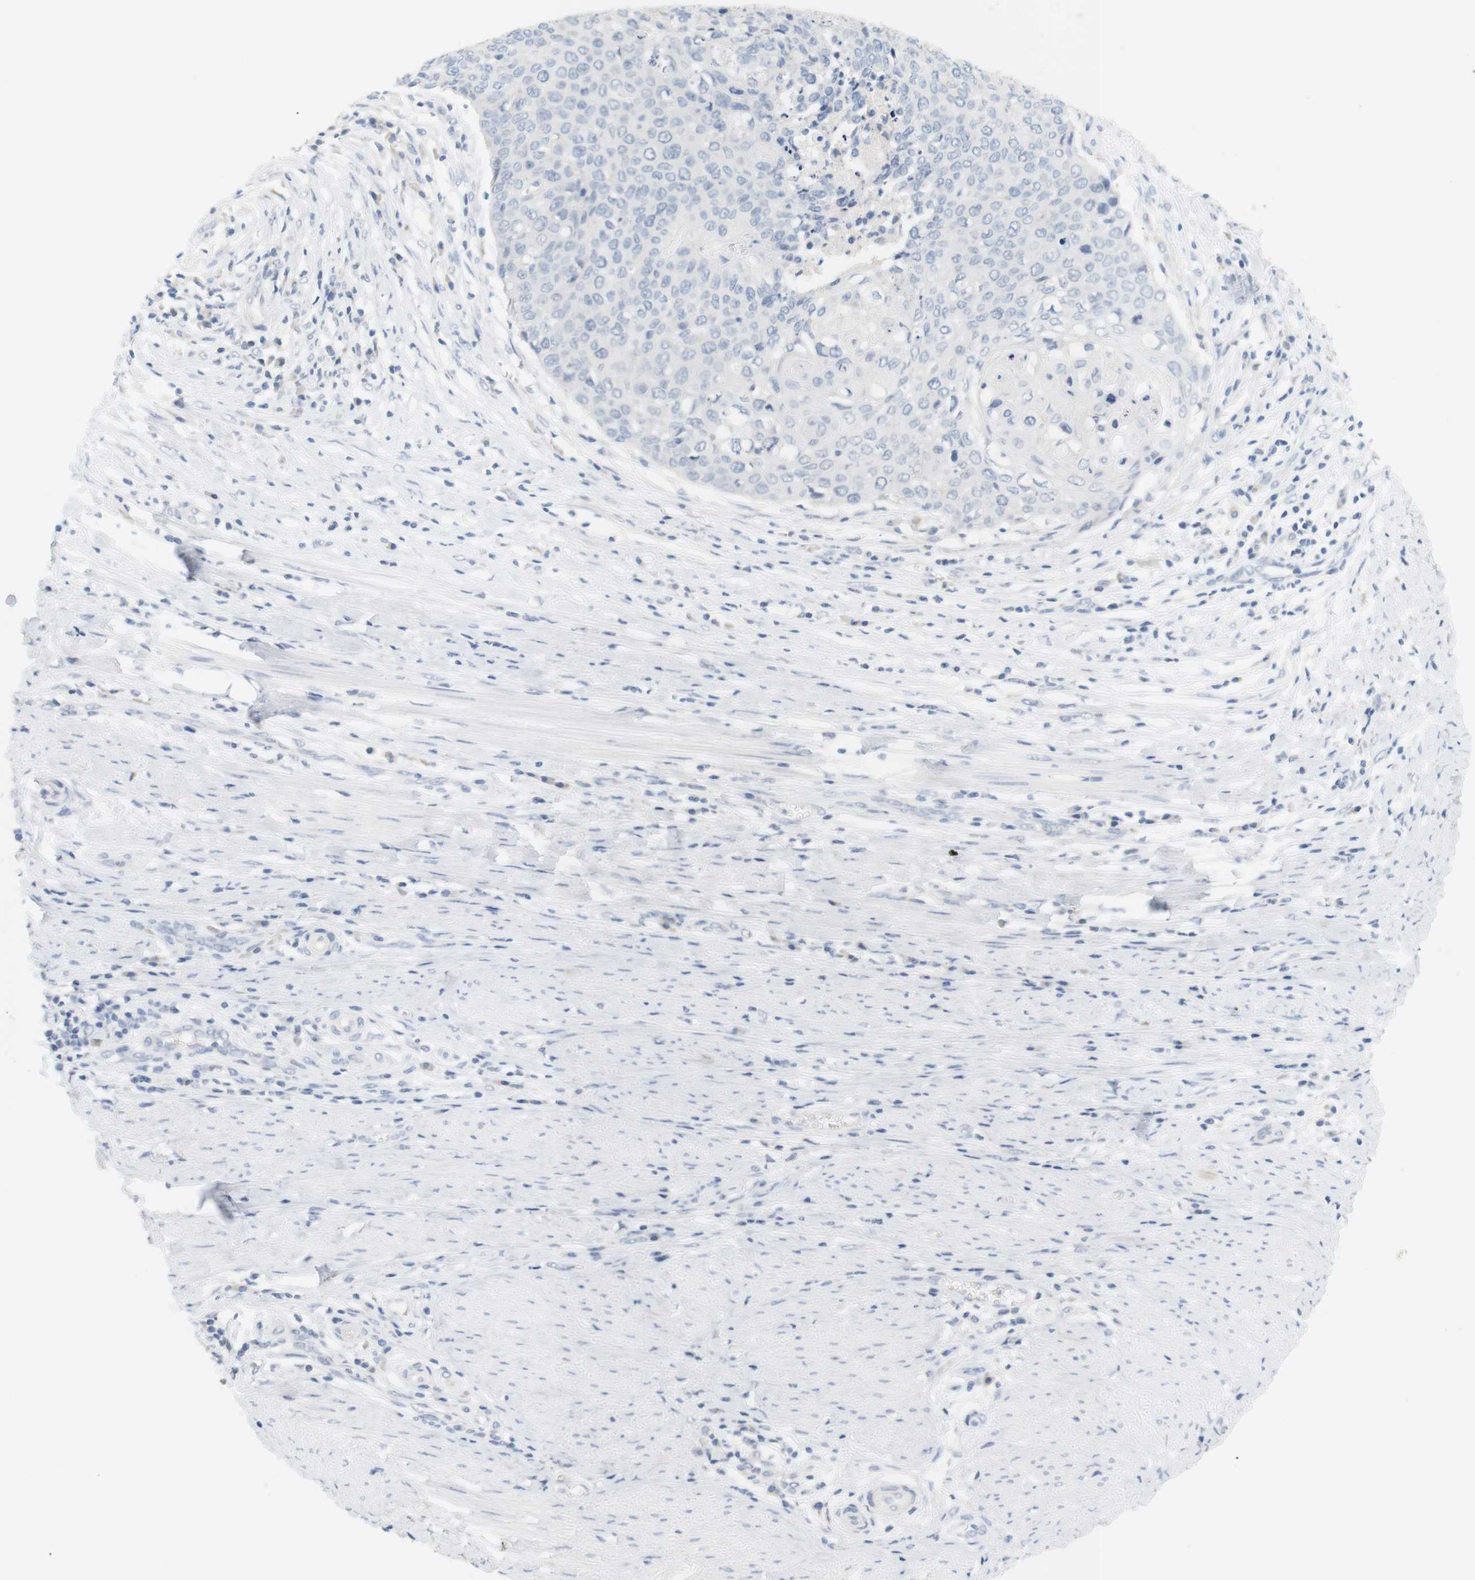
{"staining": {"intensity": "negative", "quantity": "none", "location": "none"}, "tissue": "cervical cancer", "cell_type": "Tumor cells", "image_type": "cancer", "snomed": [{"axis": "morphology", "description": "Squamous cell carcinoma, NOS"}, {"axis": "topography", "description": "Cervix"}], "caption": "The immunohistochemistry (IHC) photomicrograph has no significant positivity in tumor cells of cervical squamous cell carcinoma tissue.", "gene": "OPRM1", "patient": {"sex": "female", "age": 39}}